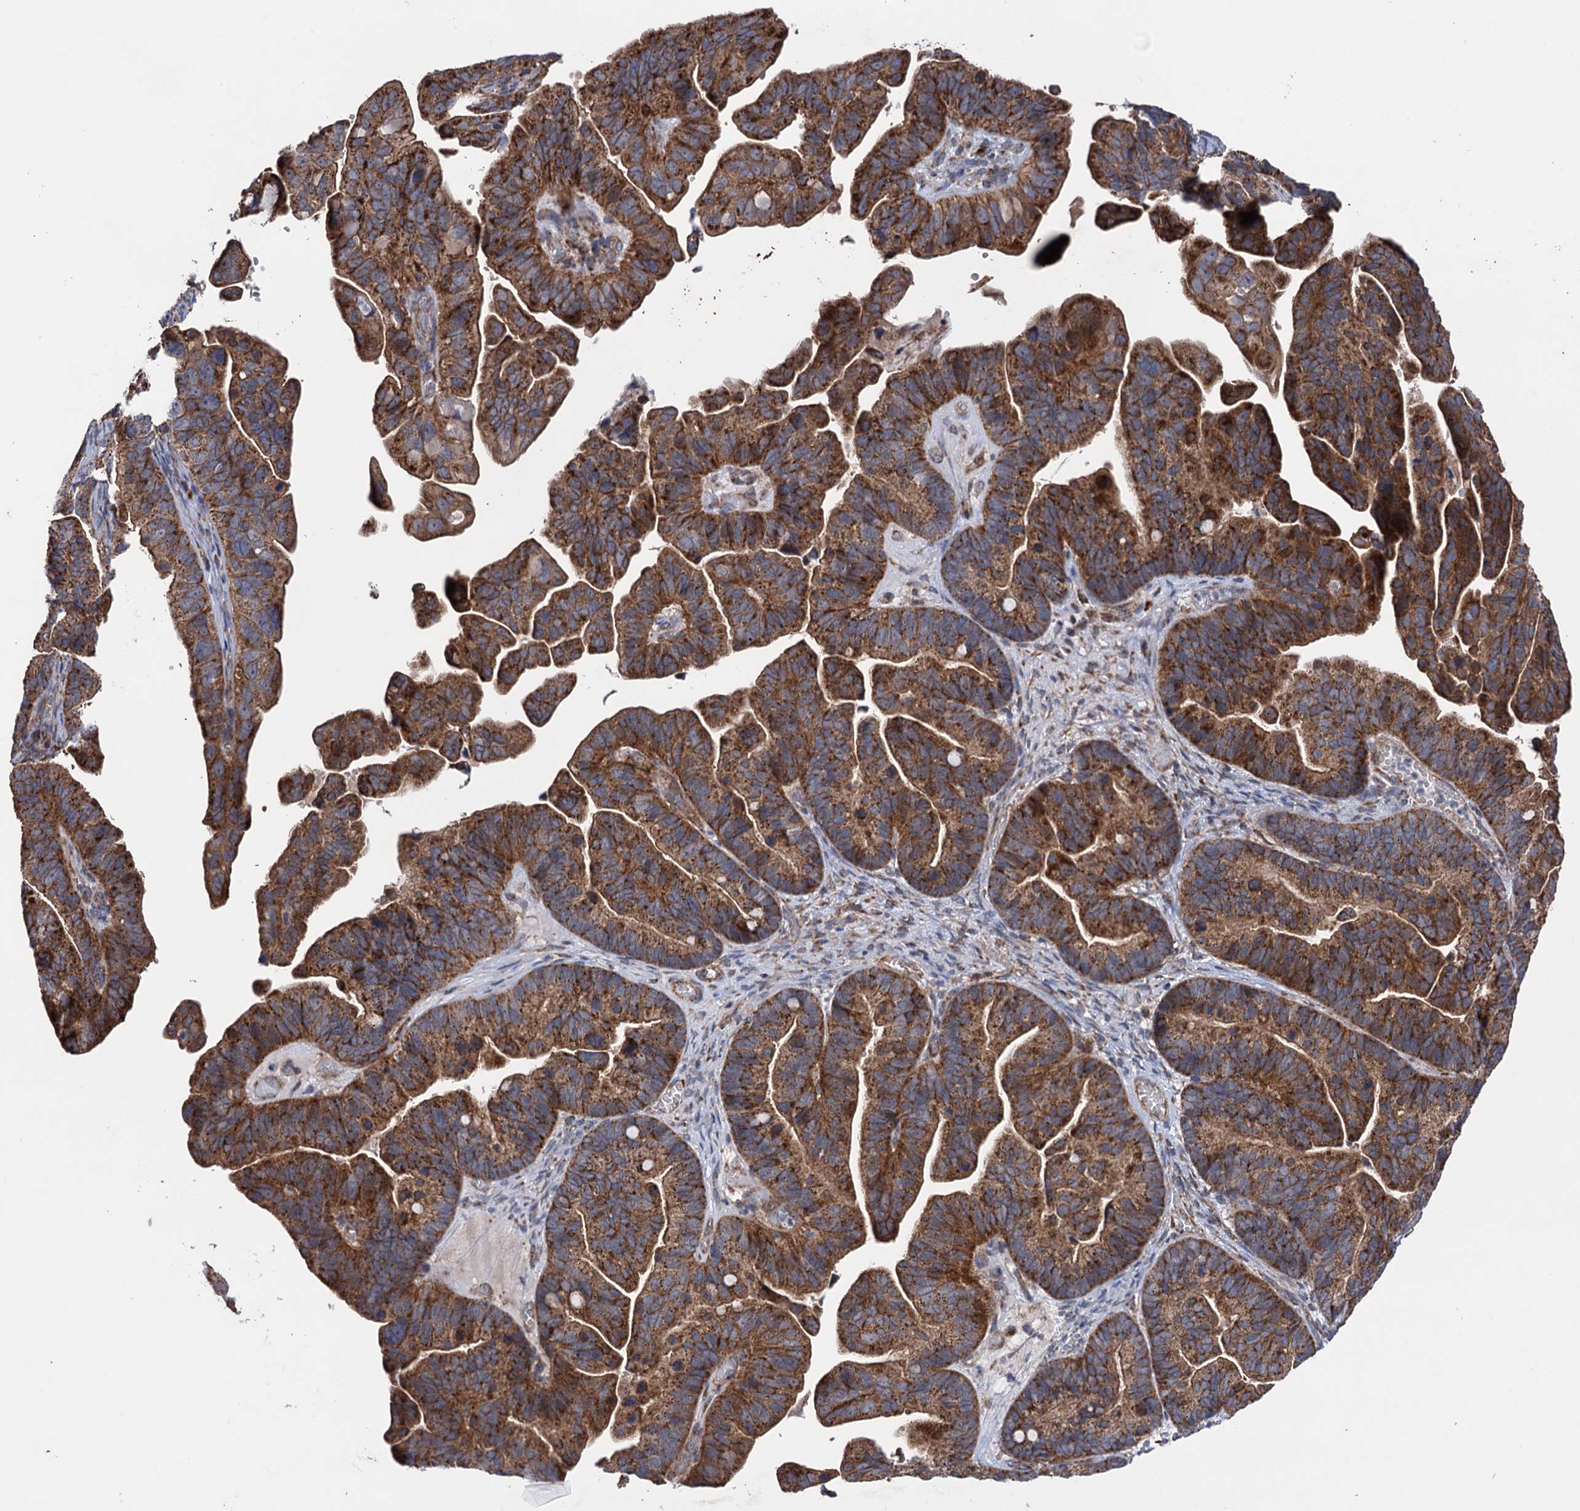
{"staining": {"intensity": "strong", "quantity": ">75%", "location": "cytoplasmic/membranous"}, "tissue": "ovarian cancer", "cell_type": "Tumor cells", "image_type": "cancer", "snomed": [{"axis": "morphology", "description": "Cystadenocarcinoma, serous, NOS"}, {"axis": "topography", "description": "Ovary"}], "caption": "Protein expression analysis of human ovarian cancer (serous cystadenocarcinoma) reveals strong cytoplasmic/membranous staining in about >75% of tumor cells.", "gene": "SUCLA2", "patient": {"sex": "female", "age": 56}}